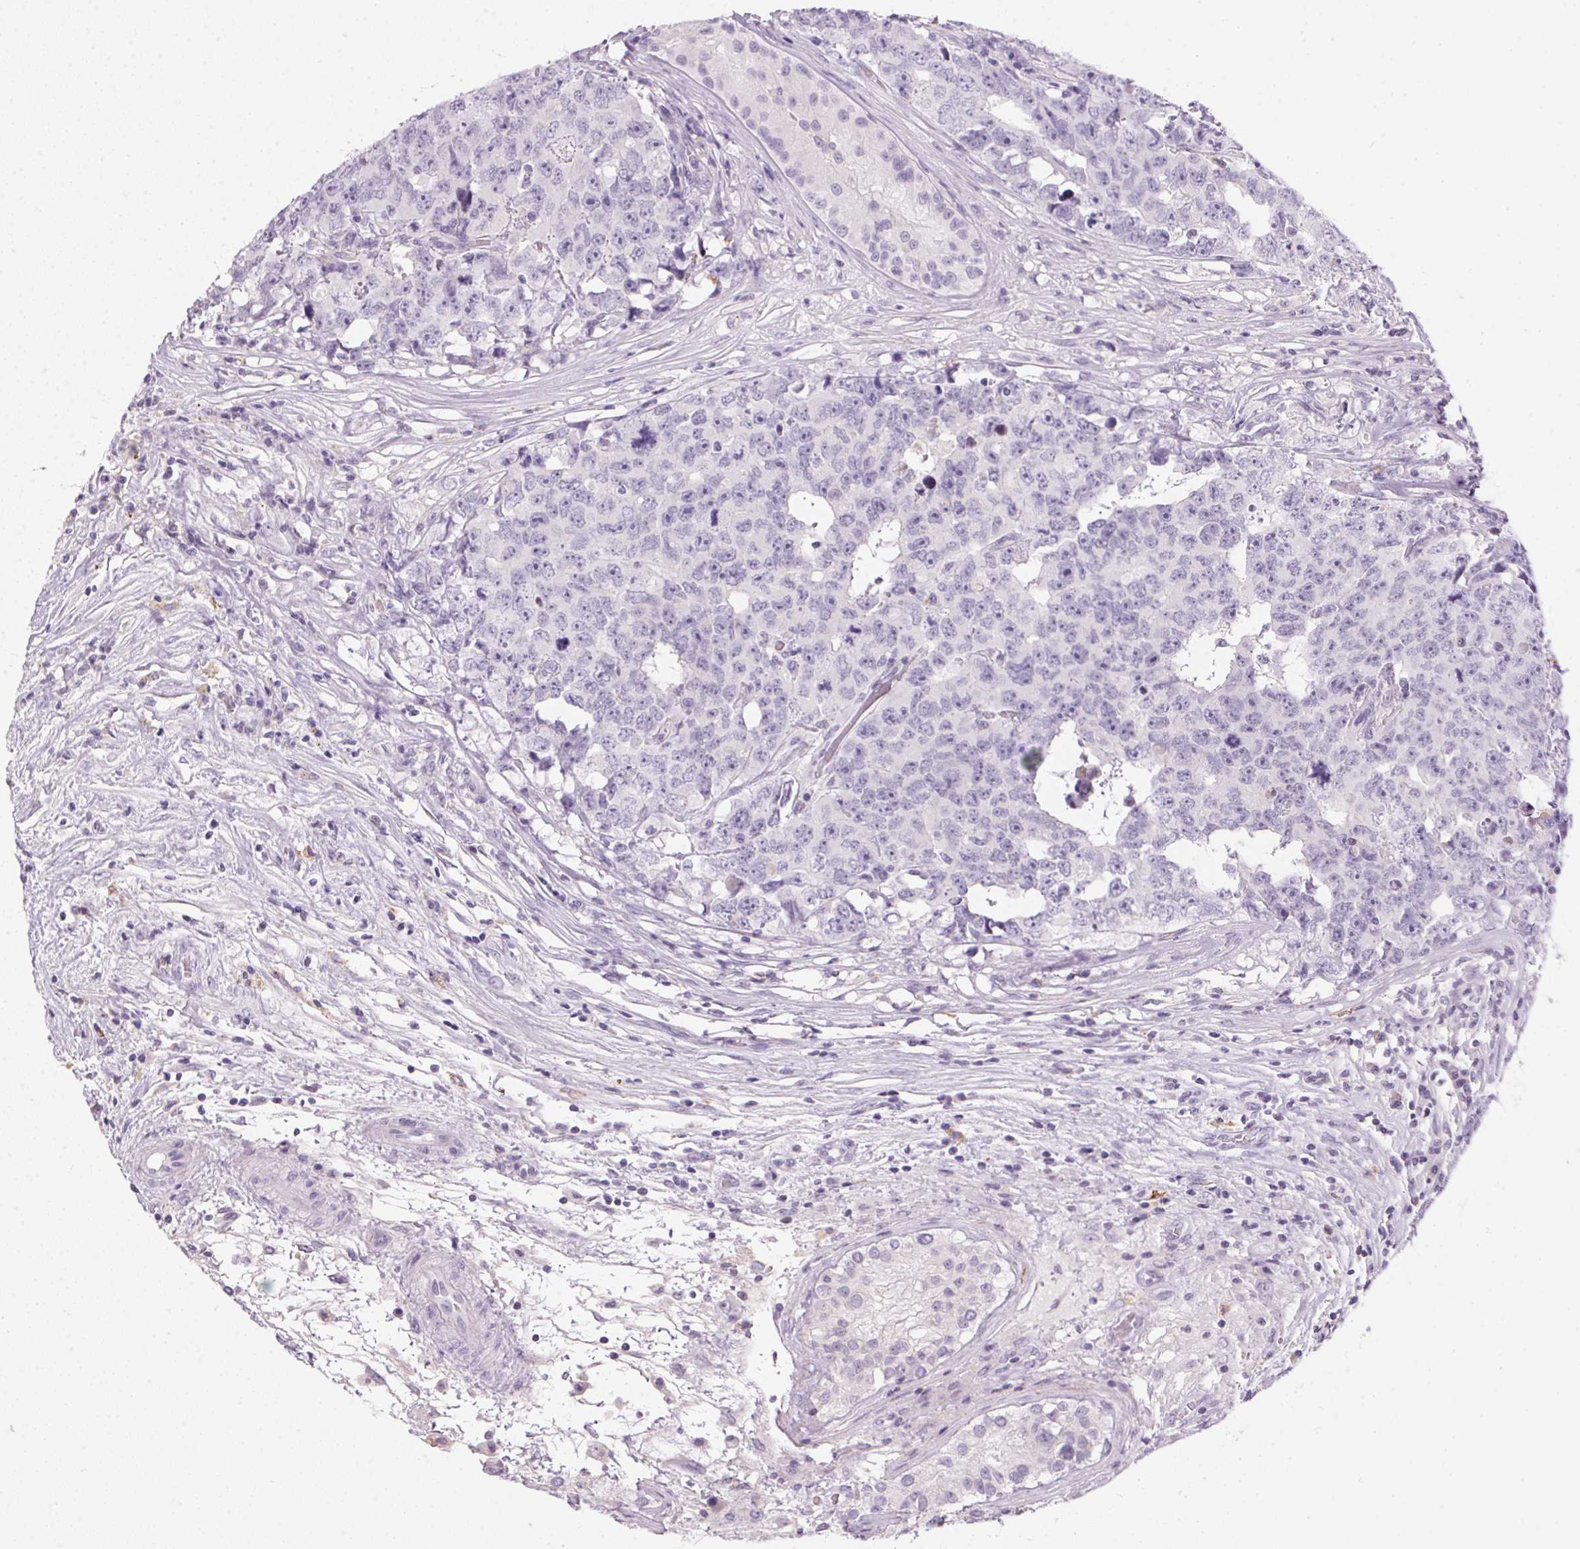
{"staining": {"intensity": "negative", "quantity": "none", "location": "none"}, "tissue": "testis cancer", "cell_type": "Tumor cells", "image_type": "cancer", "snomed": [{"axis": "morphology", "description": "Carcinoma, Embryonal, NOS"}, {"axis": "topography", "description": "Testis"}], "caption": "This is an IHC image of human testis cancer (embryonal carcinoma). There is no staining in tumor cells.", "gene": "ECPAS", "patient": {"sex": "male", "age": 24}}